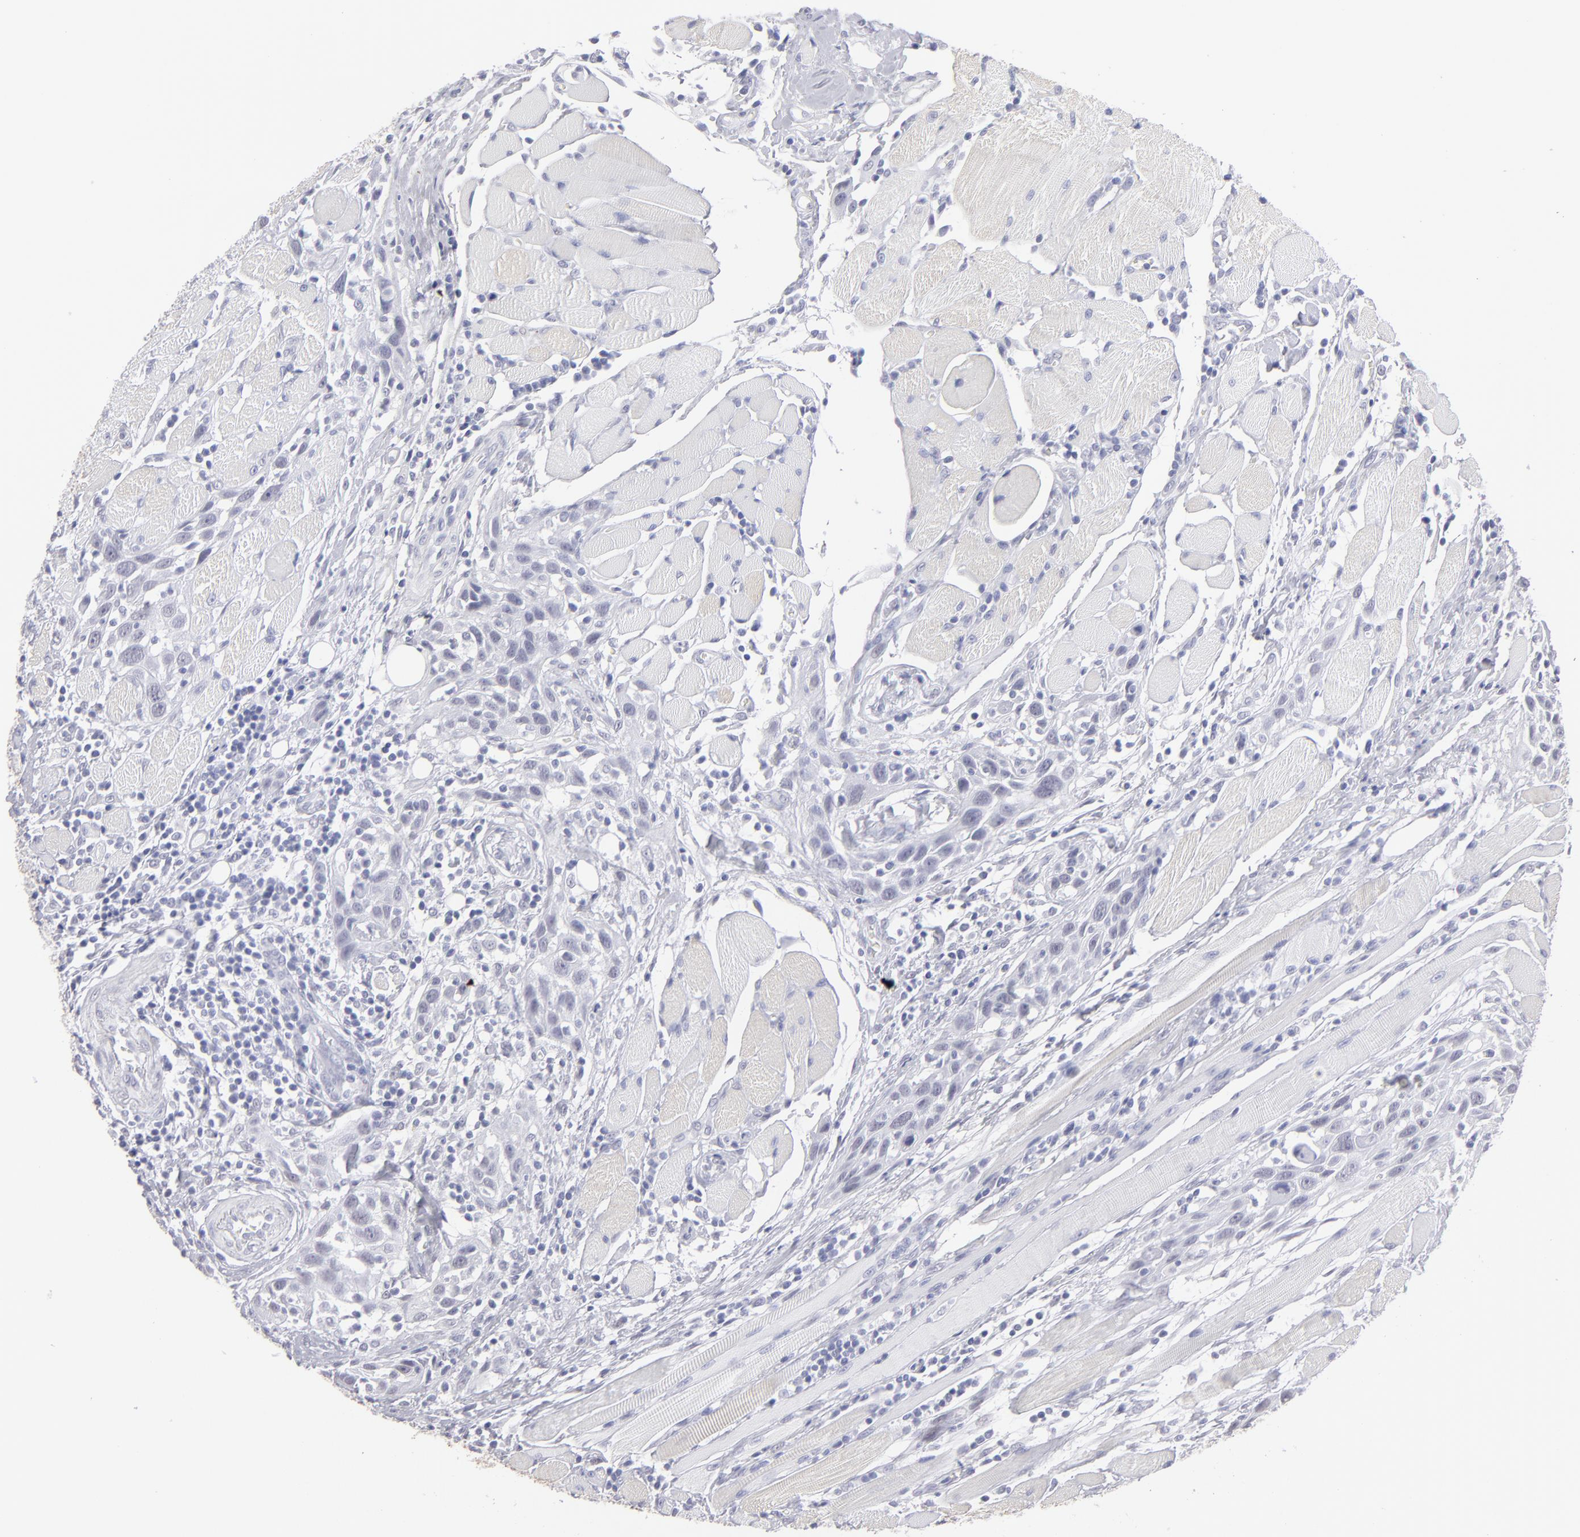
{"staining": {"intensity": "negative", "quantity": "none", "location": "none"}, "tissue": "head and neck cancer", "cell_type": "Tumor cells", "image_type": "cancer", "snomed": [{"axis": "morphology", "description": "Squamous cell carcinoma, NOS"}, {"axis": "topography", "description": "Oral tissue"}, {"axis": "topography", "description": "Head-Neck"}], "caption": "This is an IHC micrograph of human squamous cell carcinoma (head and neck). There is no expression in tumor cells.", "gene": "ALDOB", "patient": {"sex": "female", "age": 50}}